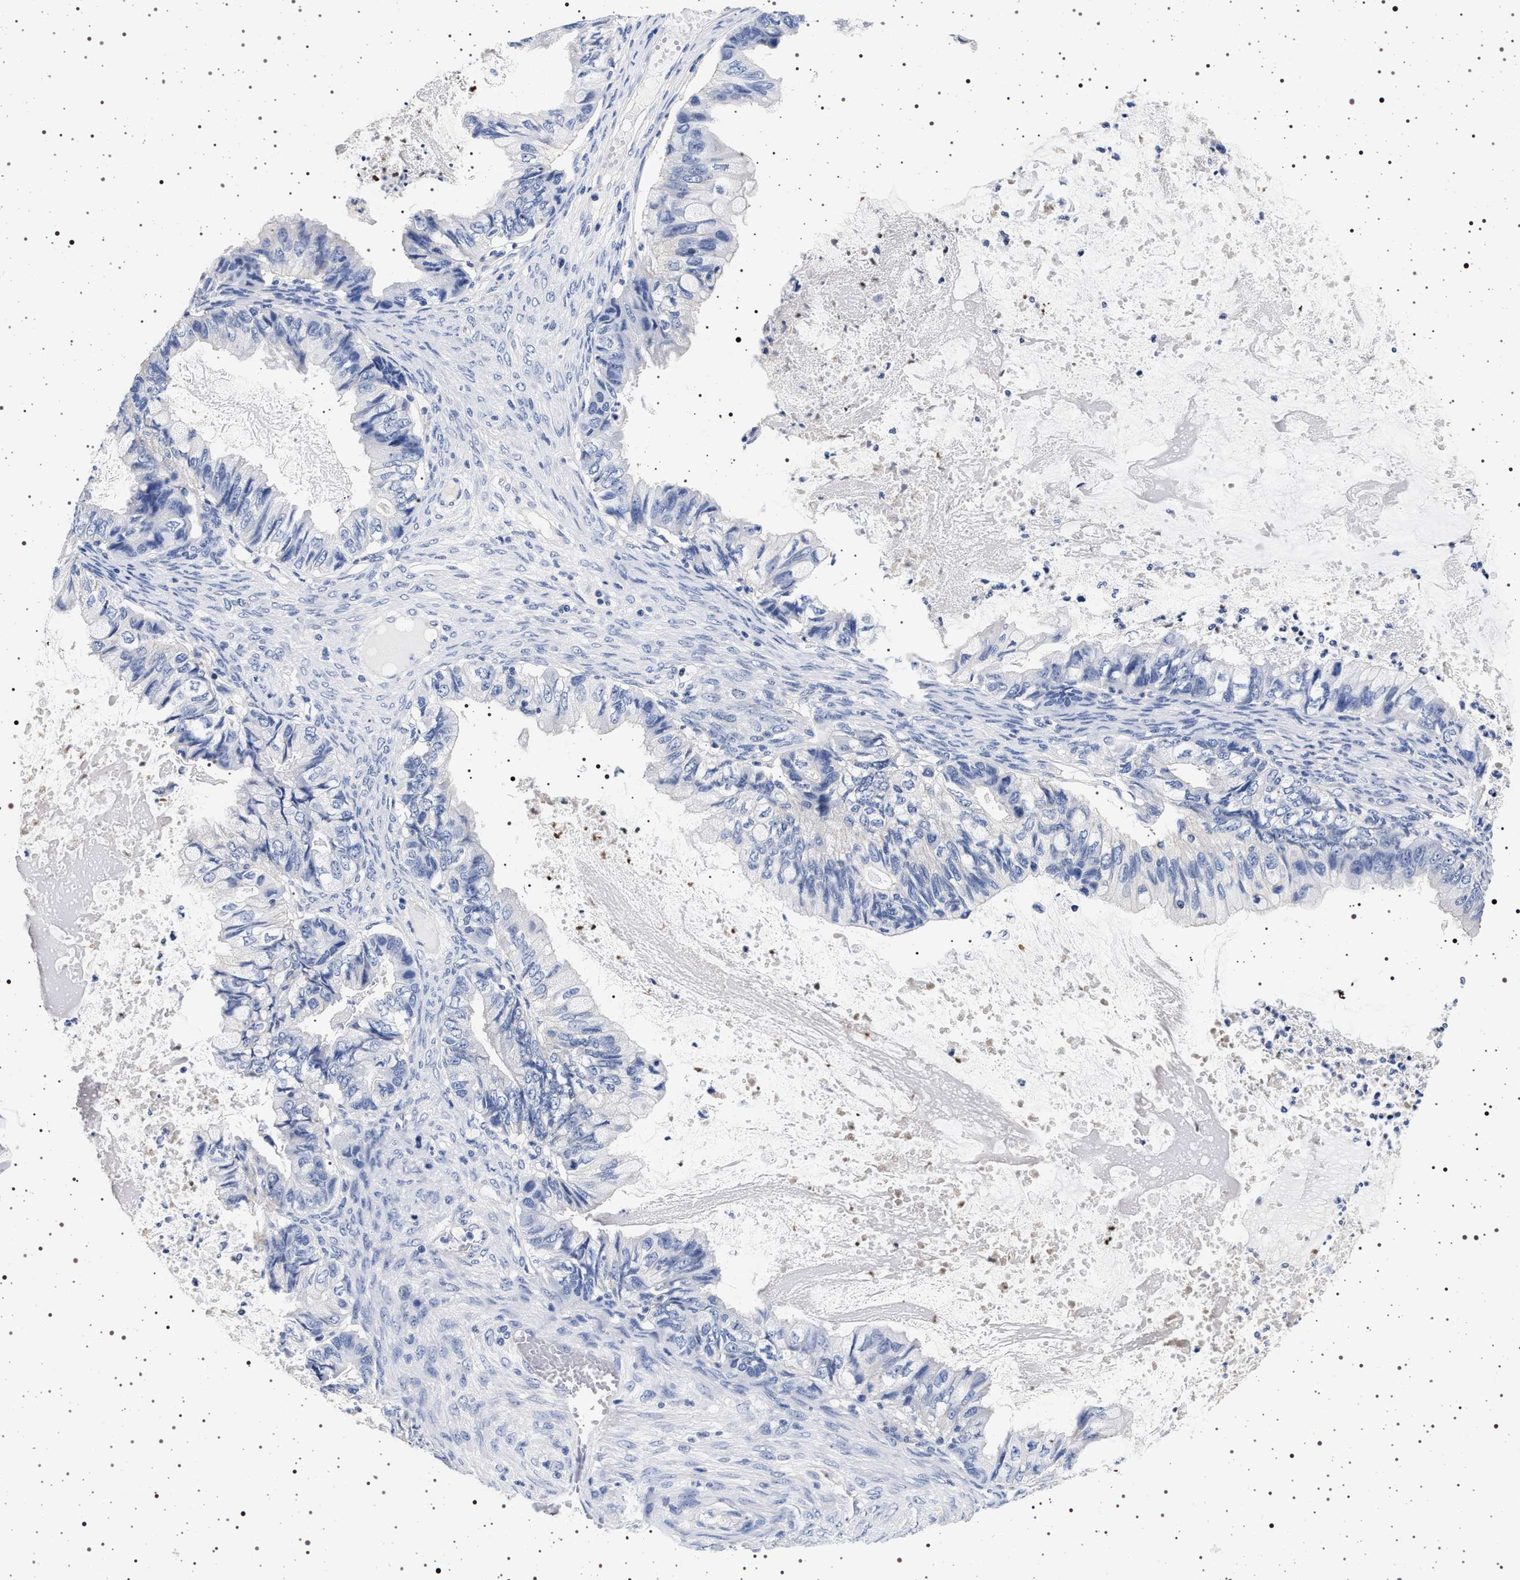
{"staining": {"intensity": "negative", "quantity": "none", "location": "none"}, "tissue": "ovarian cancer", "cell_type": "Tumor cells", "image_type": "cancer", "snomed": [{"axis": "morphology", "description": "Cystadenocarcinoma, mucinous, NOS"}, {"axis": "topography", "description": "Ovary"}], "caption": "Immunohistochemical staining of human ovarian cancer (mucinous cystadenocarcinoma) exhibits no significant staining in tumor cells.", "gene": "HSD17B1", "patient": {"sex": "female", "age": 80}}